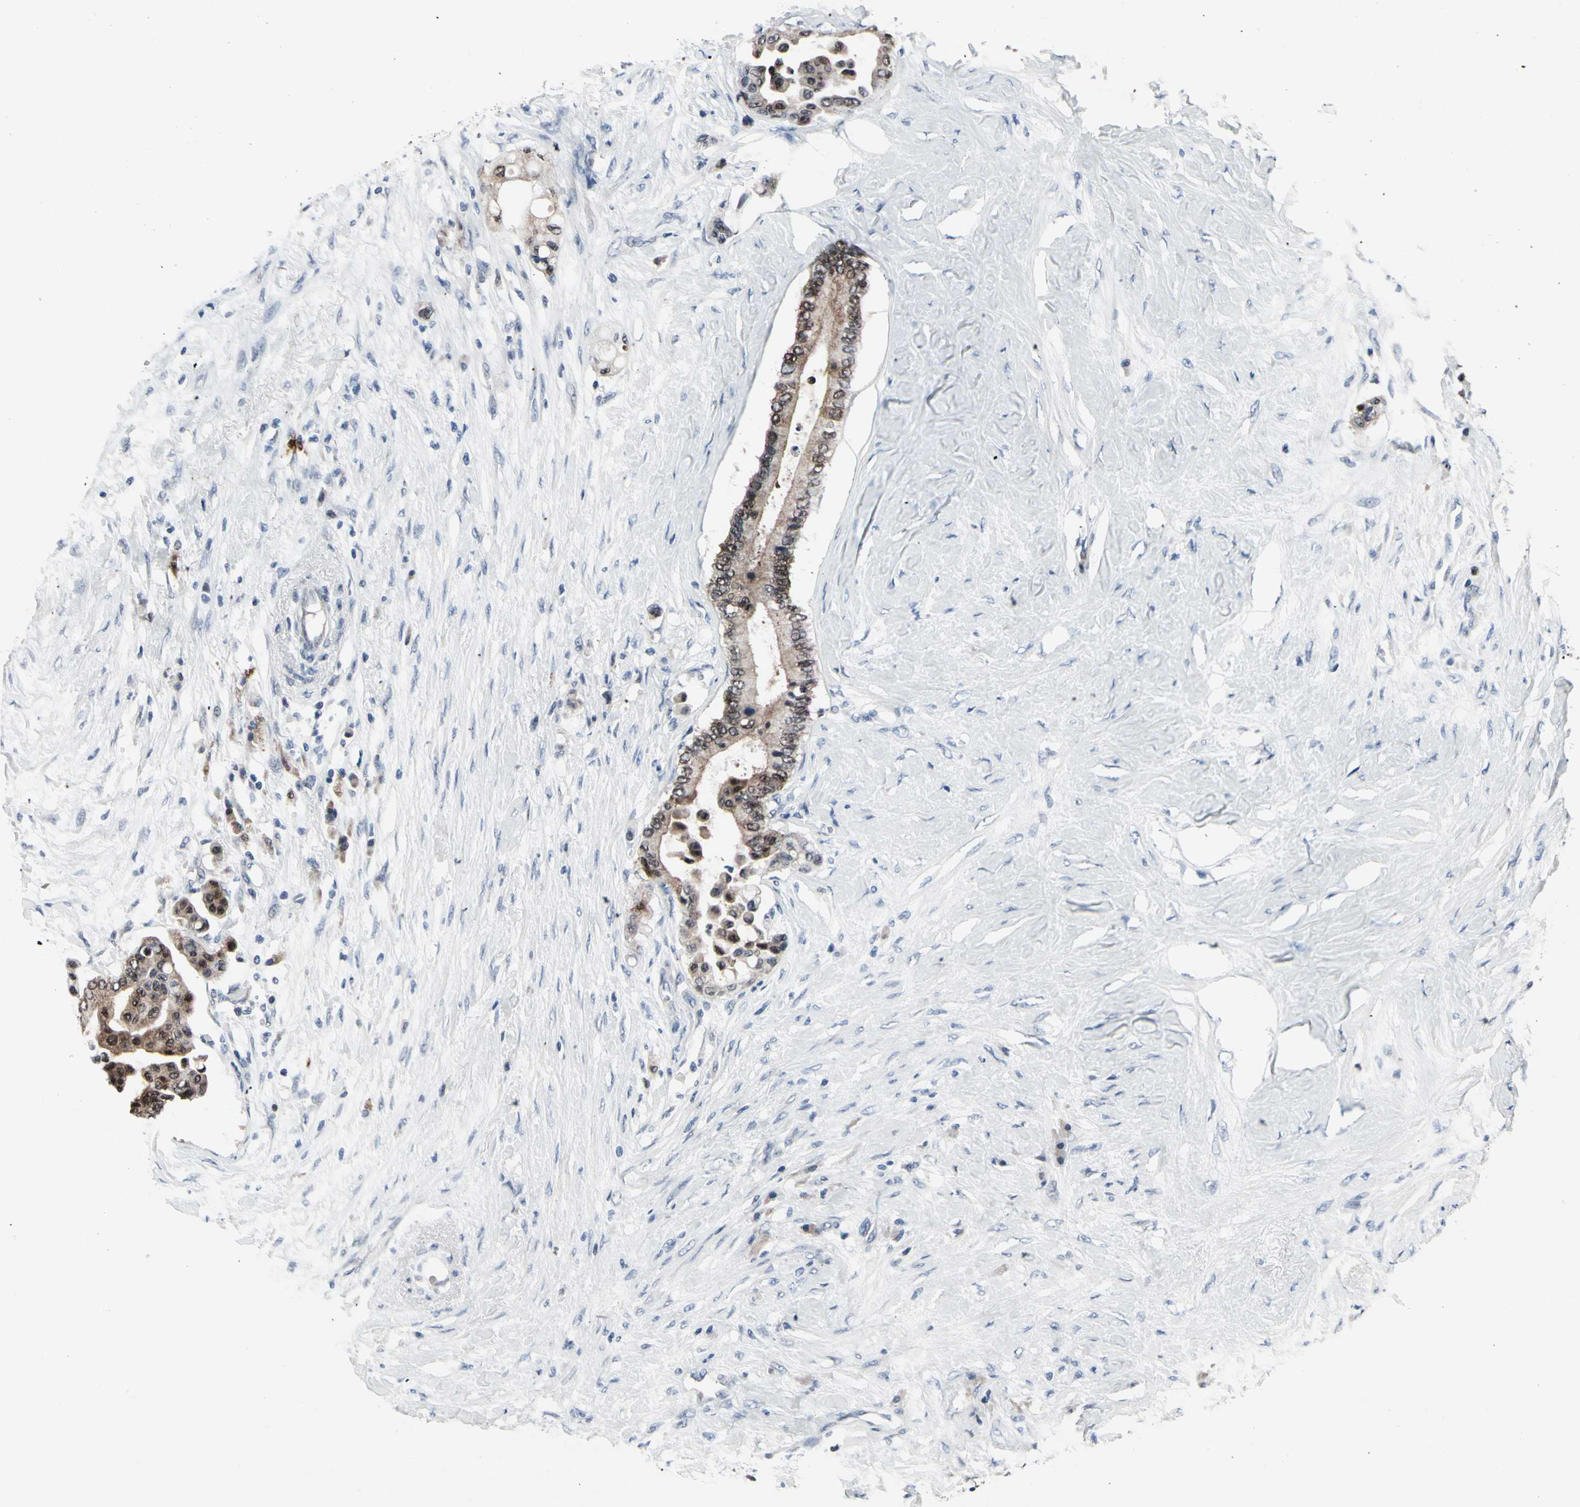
{"staining": {"intensity": "moderate", "quantity": ">75%", "location": "cytoplasmic/membranous,nuclear"}, "tissue": "colorectal cancer", "cell_type": "Tumor cells", "image_type": "cancer", "snomed": [{"axis": "morphology", "description": "Normal tissue, NOS"}, {"axis": "morphology", "description": "Adenocarcinoma, NOS"}, {"axis": "topography", "description": "Colon"}], "caption": "The image exhibits staining of colorectal adenocarcinoma, revealing moderate cytoplasmic/membranous and nuclear protein expression (brown color) within tumor cells.", "gene": "TXN", "patient": {"sex": "male", "age": 82}}